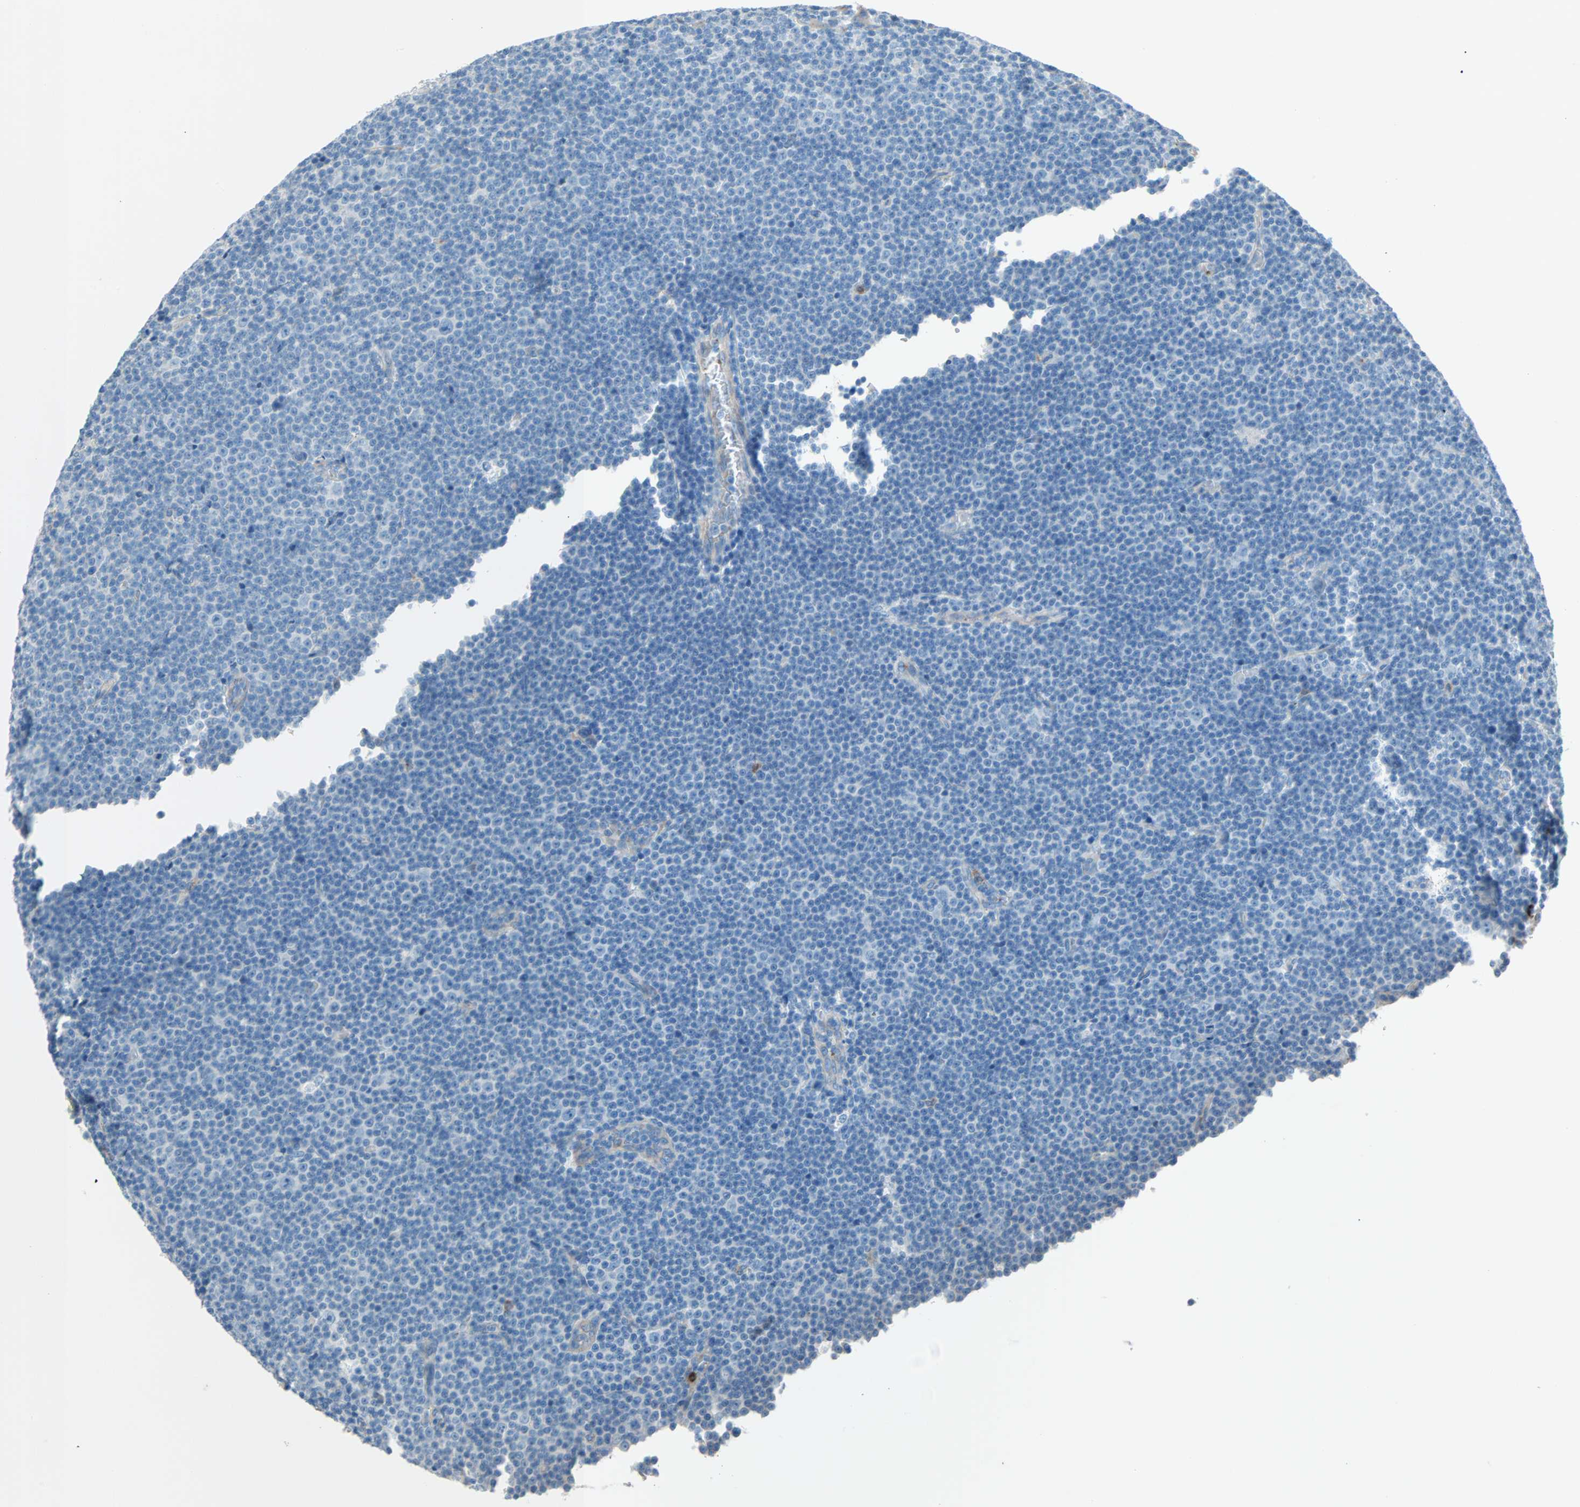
{"staining": {"intensity": "weak", "quantity": "<25%", "location": "cytoplasmic/membranous"}, "tissue": "lymphoma", "cell_type": "Tumor cells", "image_type": "cancer", "snomed": [{"axis": "morphology", "description": "Malignant lymphoma, non-Hodgkin's type, Low grade"}, {"axis": "topography", "description": "Lymph node"}], "caption": "Immunohistochemistry histopathology image of human lymphoma stained for a protein (brown), which shows no expression in tumor cells.", "gene": "LY6G6F", "patient": {"sex": "female", "age": 67}}